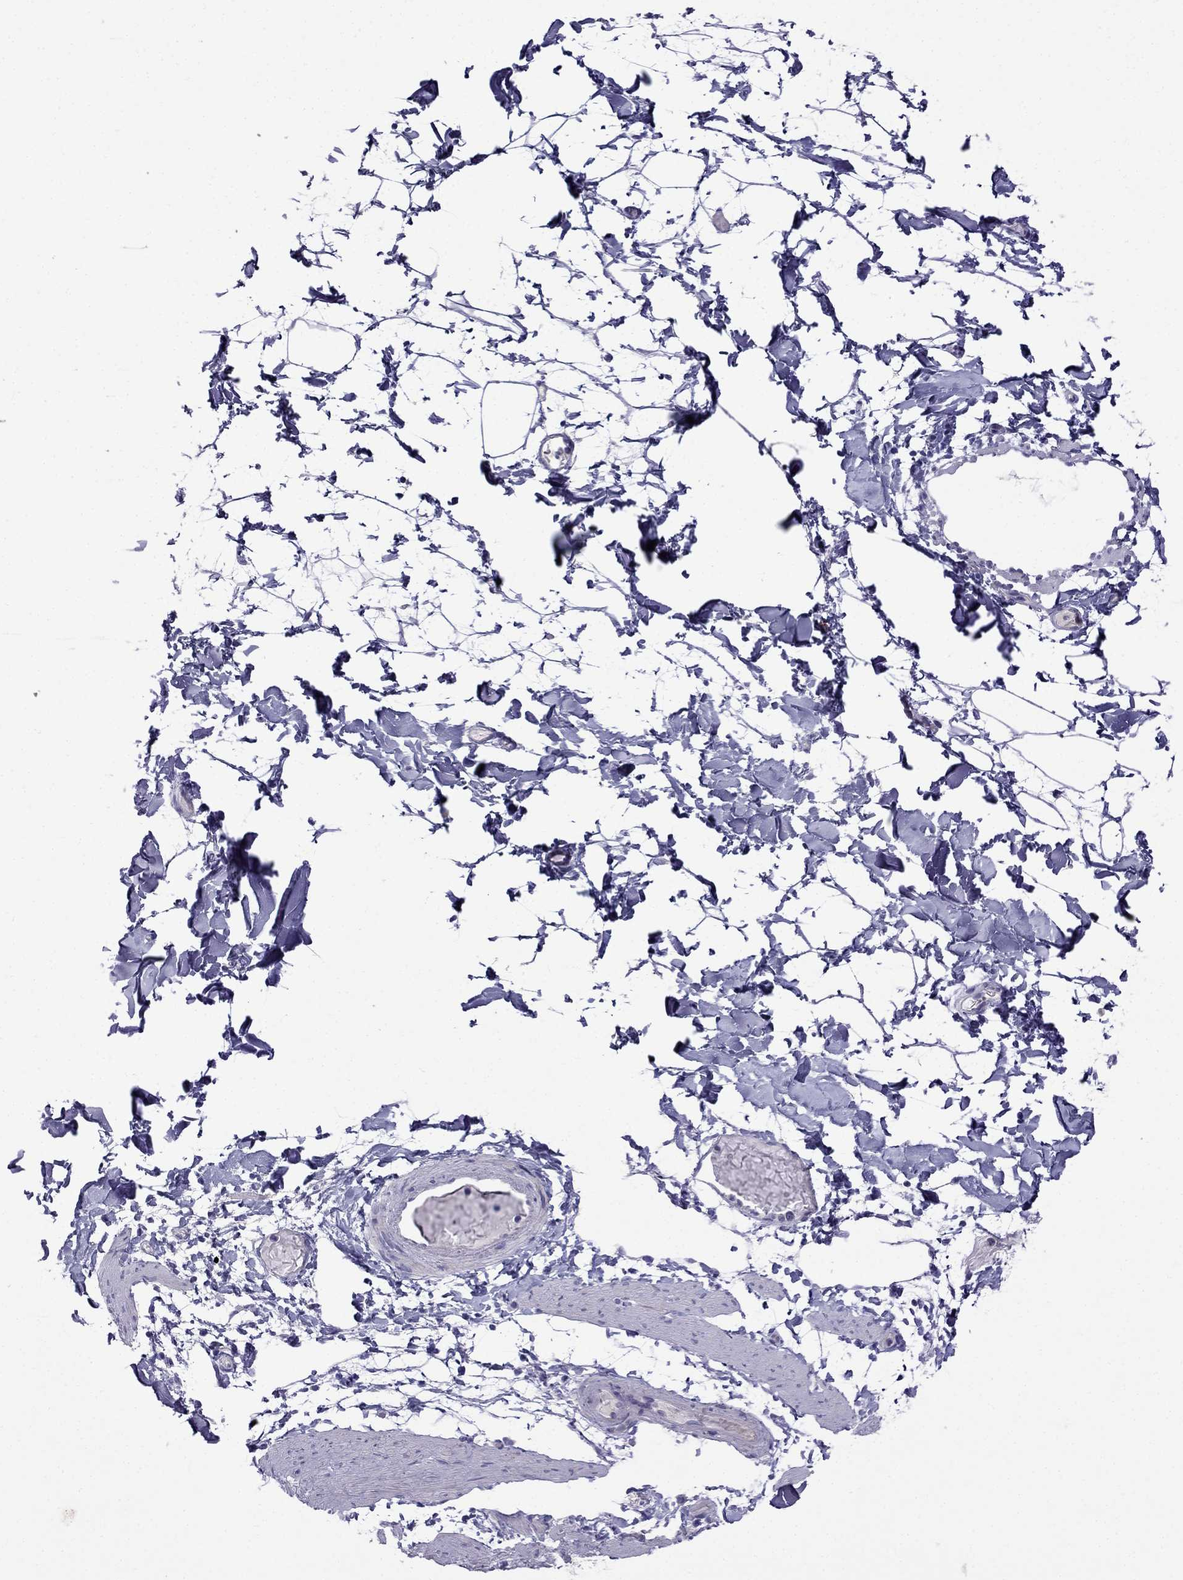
{"staining": {"intensity": "negative", "quantity": "none", "location": "none"}, "tissue": "adipose tissue", "cell_type": "Adipocytes", "image_type": "normal", "snomed": [{"axis": "morphology", "description": "Normal tissue, NOS"}, {"axis": "topography", "description": "Gallbladder"}, {"axis": "topography", "description": "Peripheral nerve tissue"}], "caption": "High magnification brightfield microscopy of unremarkable adipose tissue stained with DAB (brown) and counterstained with hematoxylin (blue): adipocytes show no significant positivity. (IHC, brightfield microscopy, high magnification).", "gene": "PATE1", "patient": {"sex": "female", "age": 45}}